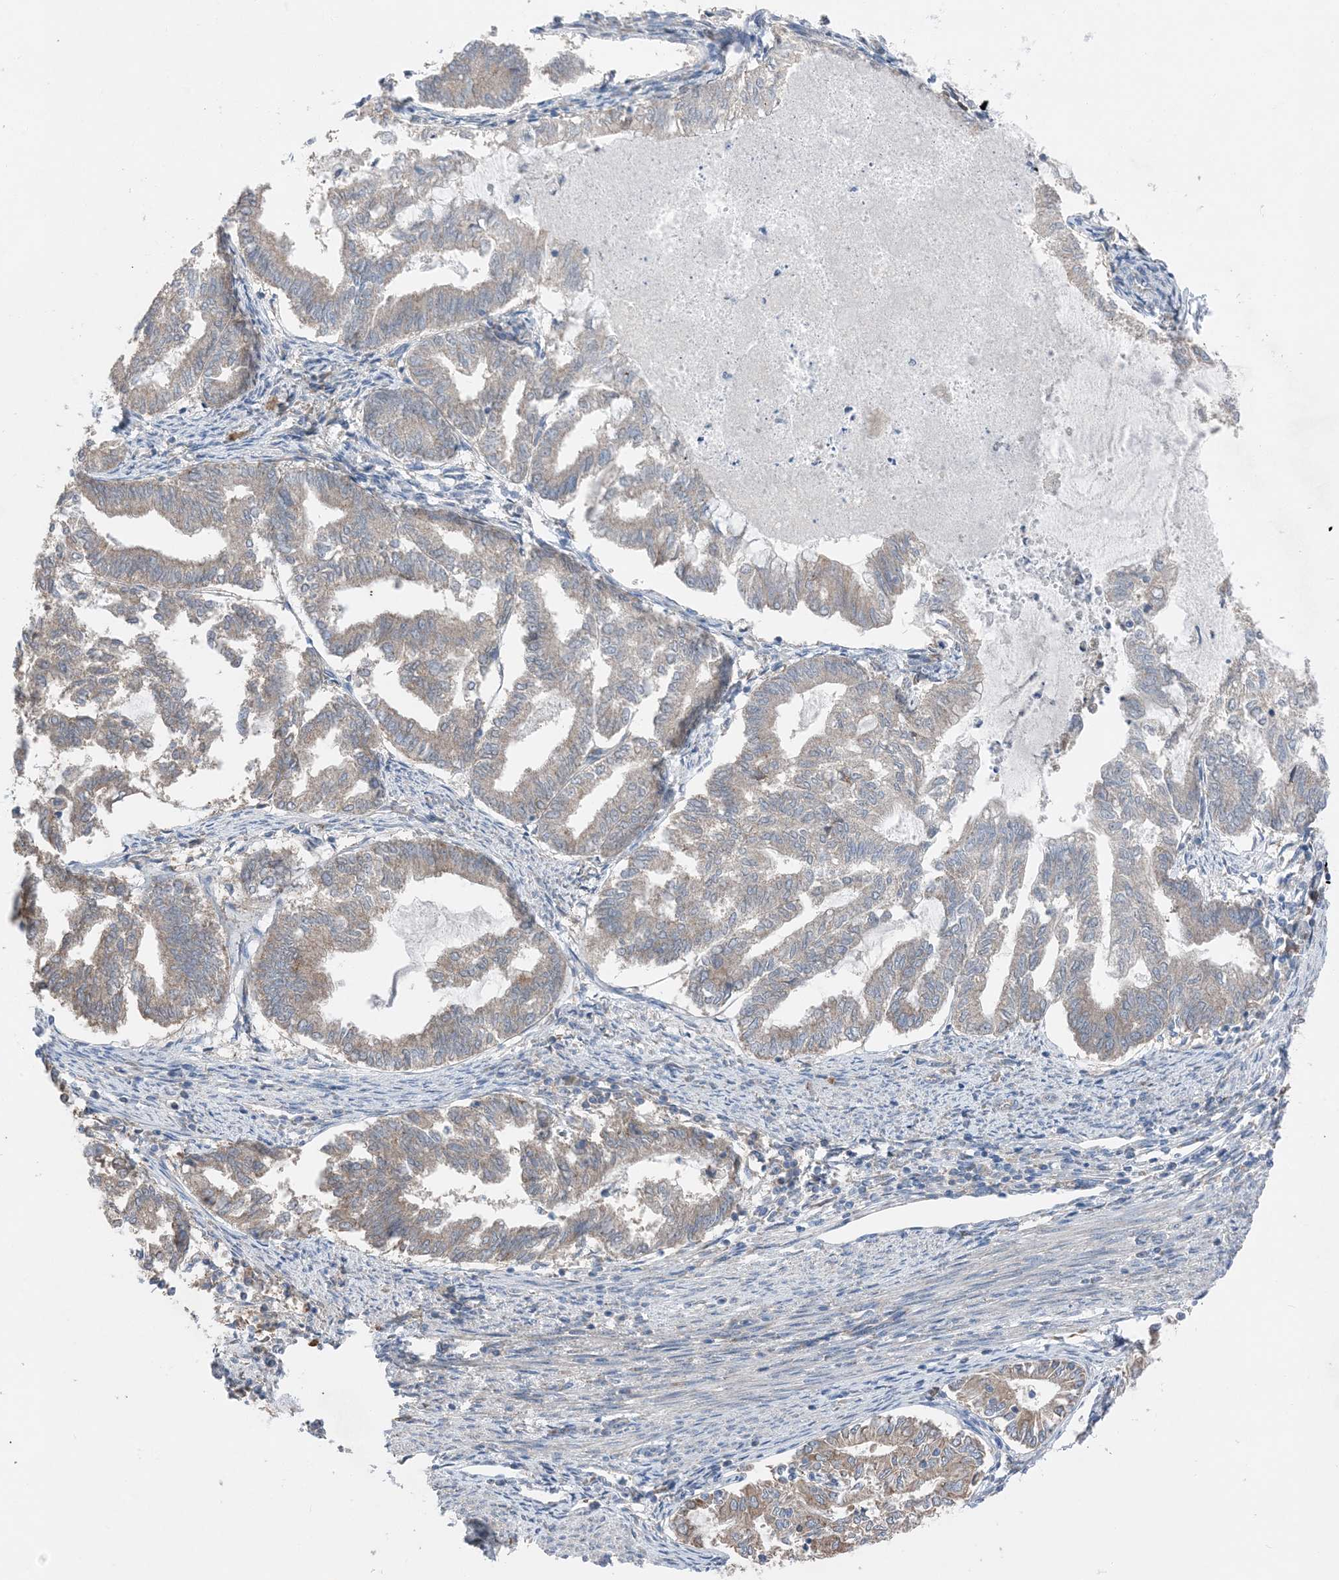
{"staining": {"intensity": "weak", "quantity": "25%-75%", "location": "cytoplasmic/membranous"}, "tissue": "endometrial cancer", "cell_type": "Tumor cells", "image_type": "cancer", "snomed": [{"axis": "morphology", "description": "Adenocarcinoma, NOS"}, {"axis": "topography", "description": "Endometrium"}], "caption": "Endometrial adenocarcinoma stained for a protein reveals weak cytoplasmic/membranous positivity in tumor cells.", "gene": "DHX30", "patient": {"sex": "female", "age": 79}}